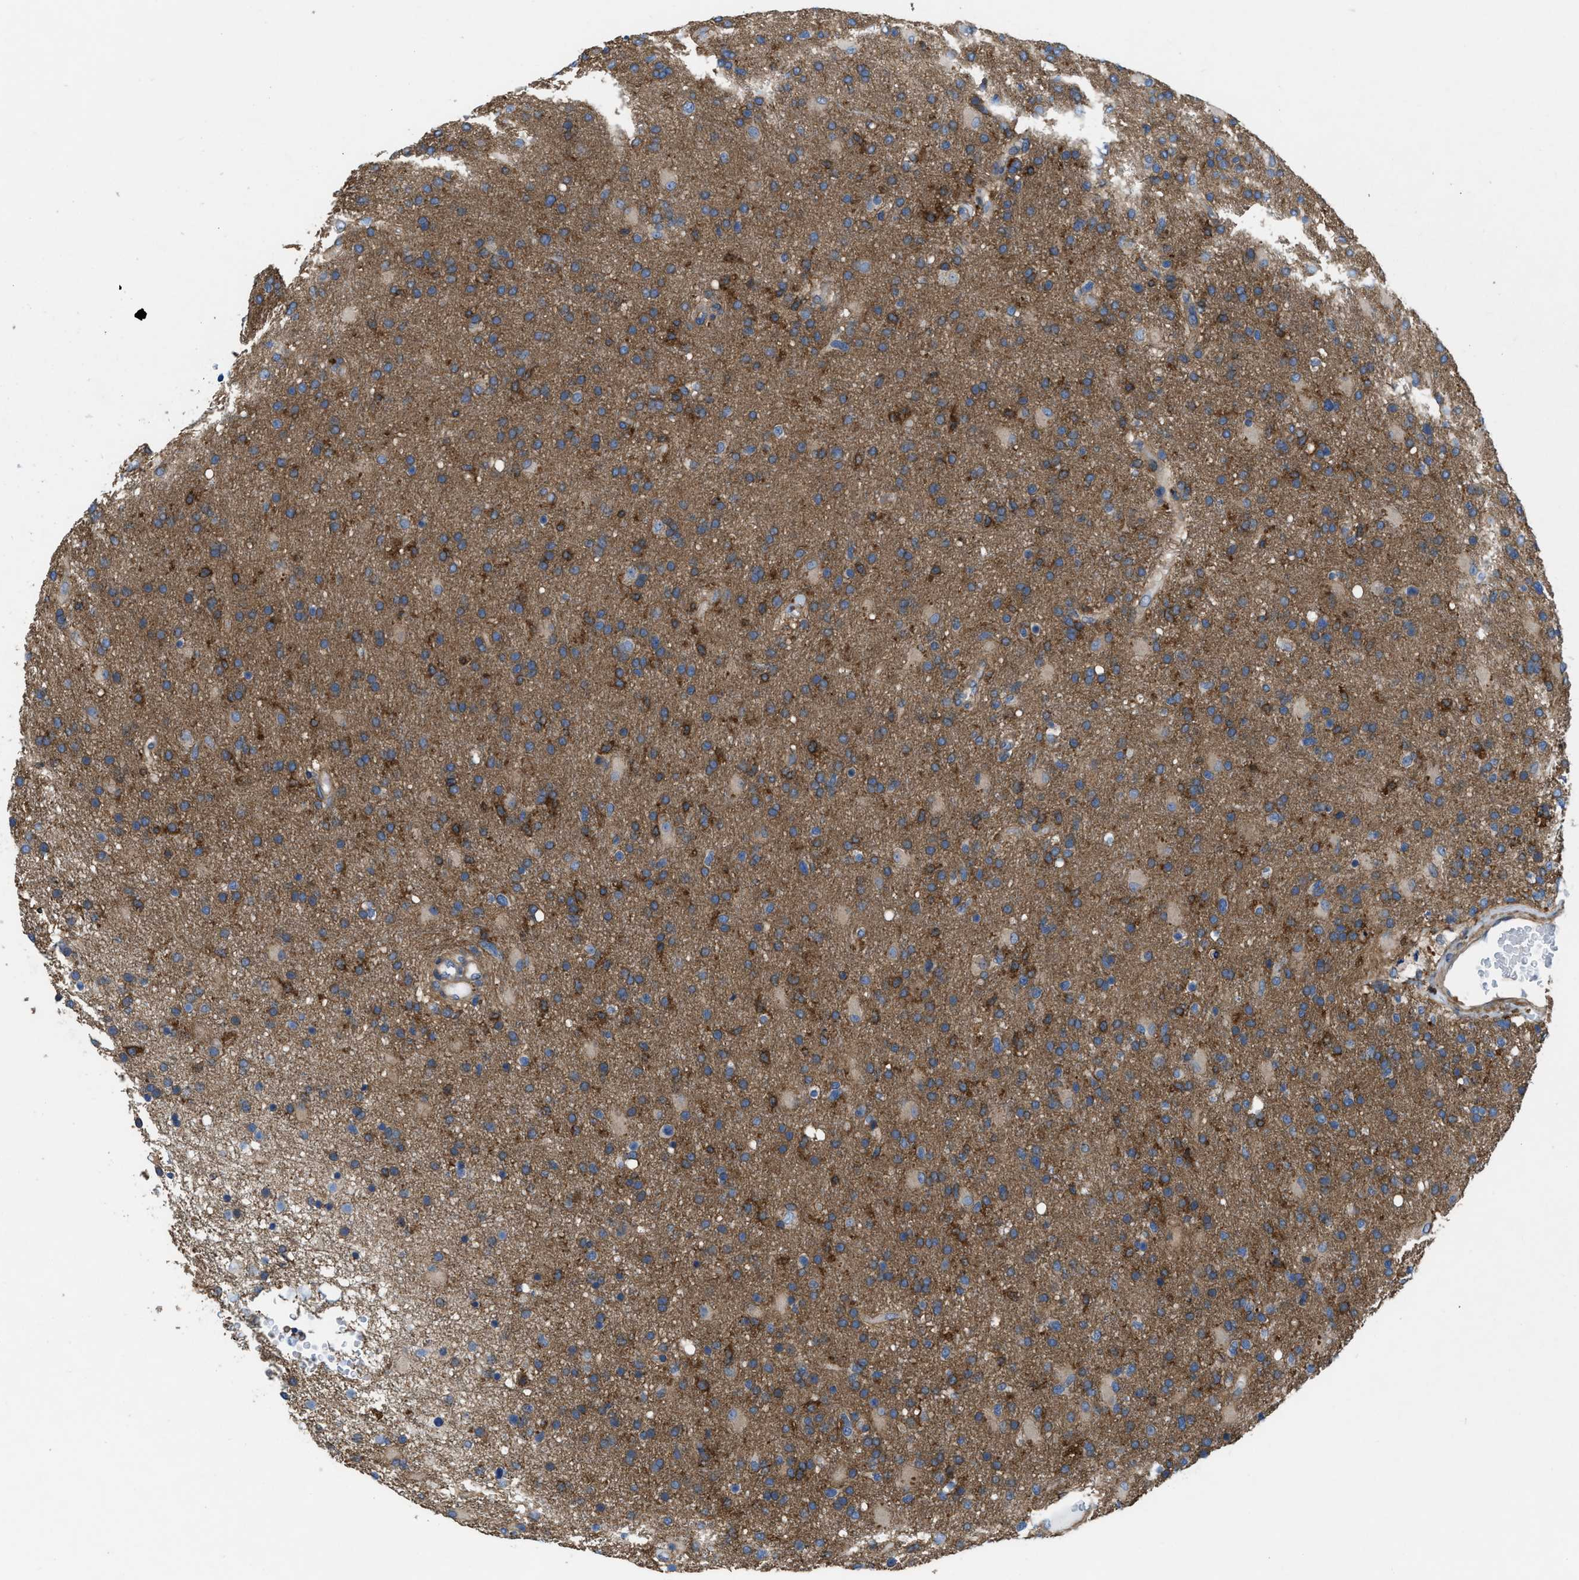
{"staining": {"intensity": "moderate", "quantity": "25%-75%", "location": "cytoplasmic/membranous"}, "tissue": "glioma", "cell_type": "Tumor cells", "image_type": "cancer", "snomed": [{"axis": "morphology", "description": "Glioma, malignant, High grade"}, {"axis": "topography", "description": "Brain"}], "caption": "IHC (DAB) staining of high-grade glioma (malignant) shows moderate cytoplasmic/membranous protein staining in approximately 25%-75% of tumor cells. The protein of interest is stained brown, and the nuclei are stained in blue (DAB IHC with brightfield microscopy, high magnification).", "gene": "MYO18A", "patient": {"sex": "male", "age": 72}}